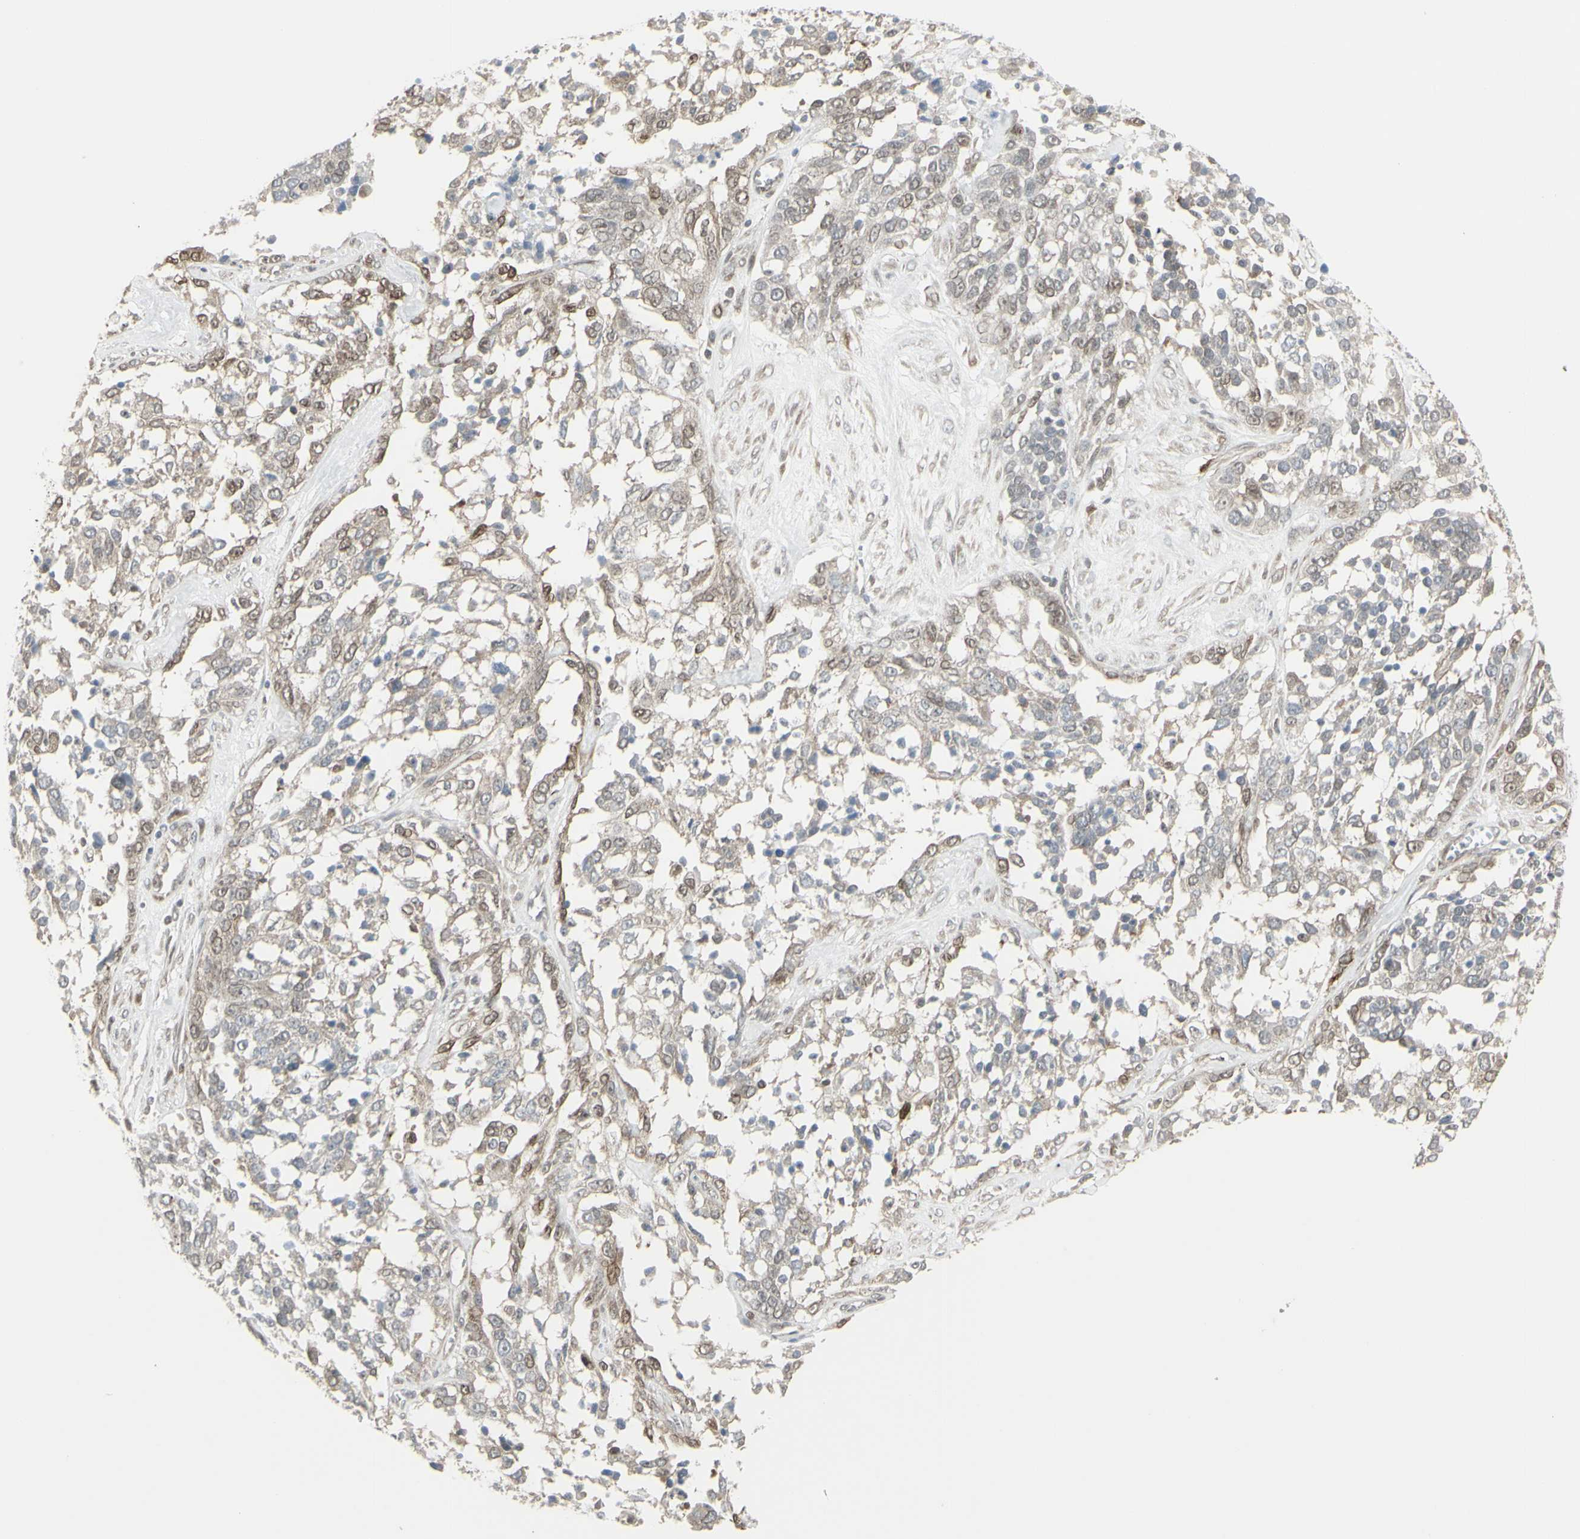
{"staining": {"intensity": "weak", "quantity": ">75%", "location": "cytoplasmic/membranous,nuclear"}, "tissue": "ovarian cancer", "cell_type": "Tumor cells", "image_type": "cancer", "snomed": [{"axis": "morphology", "description": "Cystadenocarcinoma, serous, NOS"}, {"axis": "topography", "description": "Ovary"}], "caption": "This micrograph reveals ovarian serous cystadenocarcinoma stained with IHC to label a protein in brown. The cytoplasmic/membranous and nuclear of tumor cells show weak positivity for the protein. Nuclei are counter-stained blue.", "gene": "DTX3L", "patient": {"sex": "female", "age": 44}}